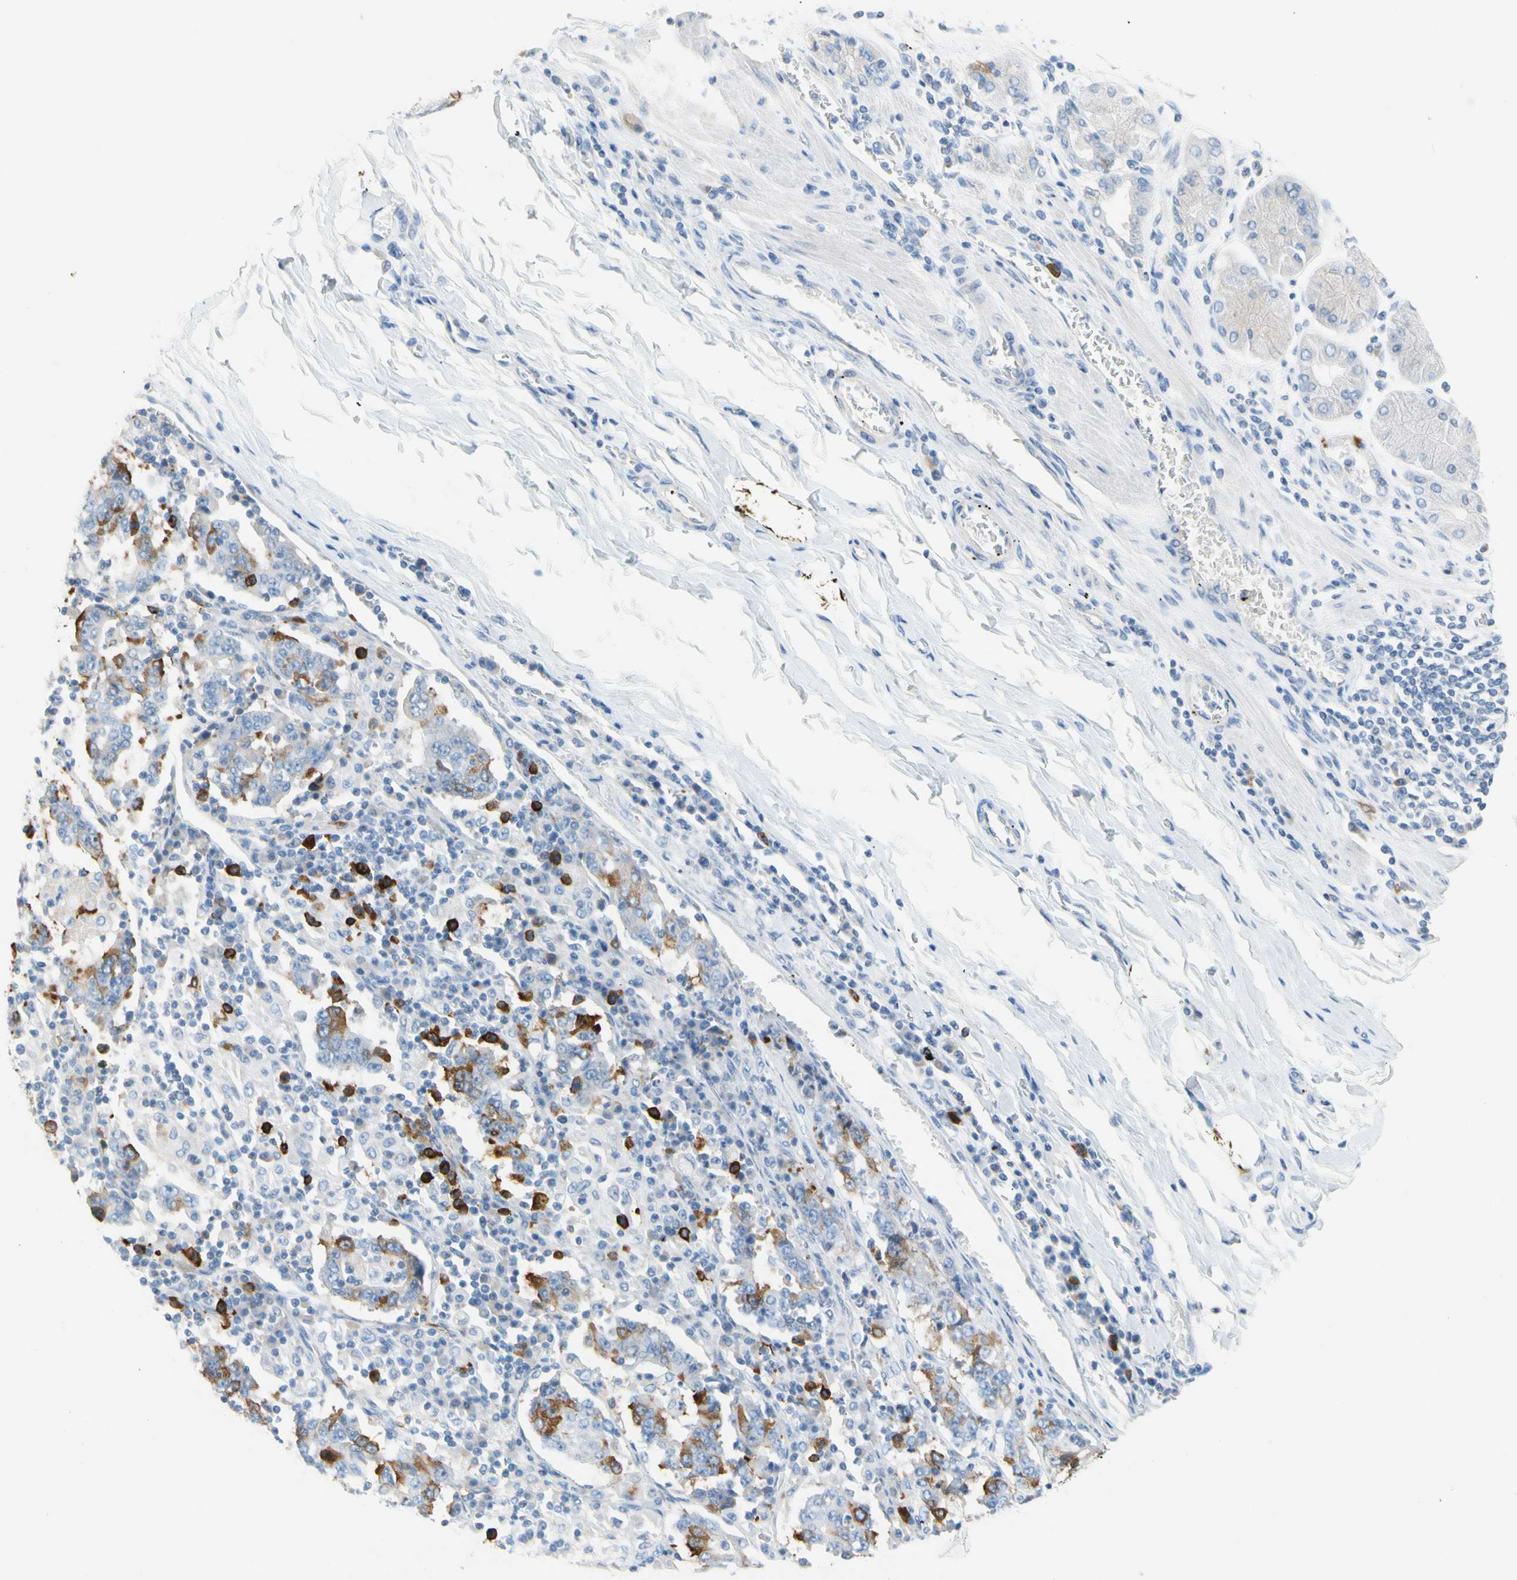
{"staining": {"intensity": "moderate", "quantity": "25%-75%", "location": "cytoplasmic/membranous"}, "tissue": "stomach cancer", "cell_type": "Tumor cells", "image_type": "cancer", "snomed": [{"axis": "morphology", "description": "Normal tissue, NOS"}, {"axis": "morphology", "description": "Adenocarcinoma, NOS"}, {"axis": "topography", "description": "Stomach, upper"}, {"axis": "topography", "description": "Stomach"}], "caption": "A high-resolution photomicrograph shows immunohistochemistry staining of stomach cancer, which demonstrates moderate cytoplasmic/membranous staining in about 25%-75% of tumor cells. The protein of interest is shown in brown color, while the nuclei are stained blue.", "gene": "TACC3", "patient": {"sex": "male", "age": 59}}